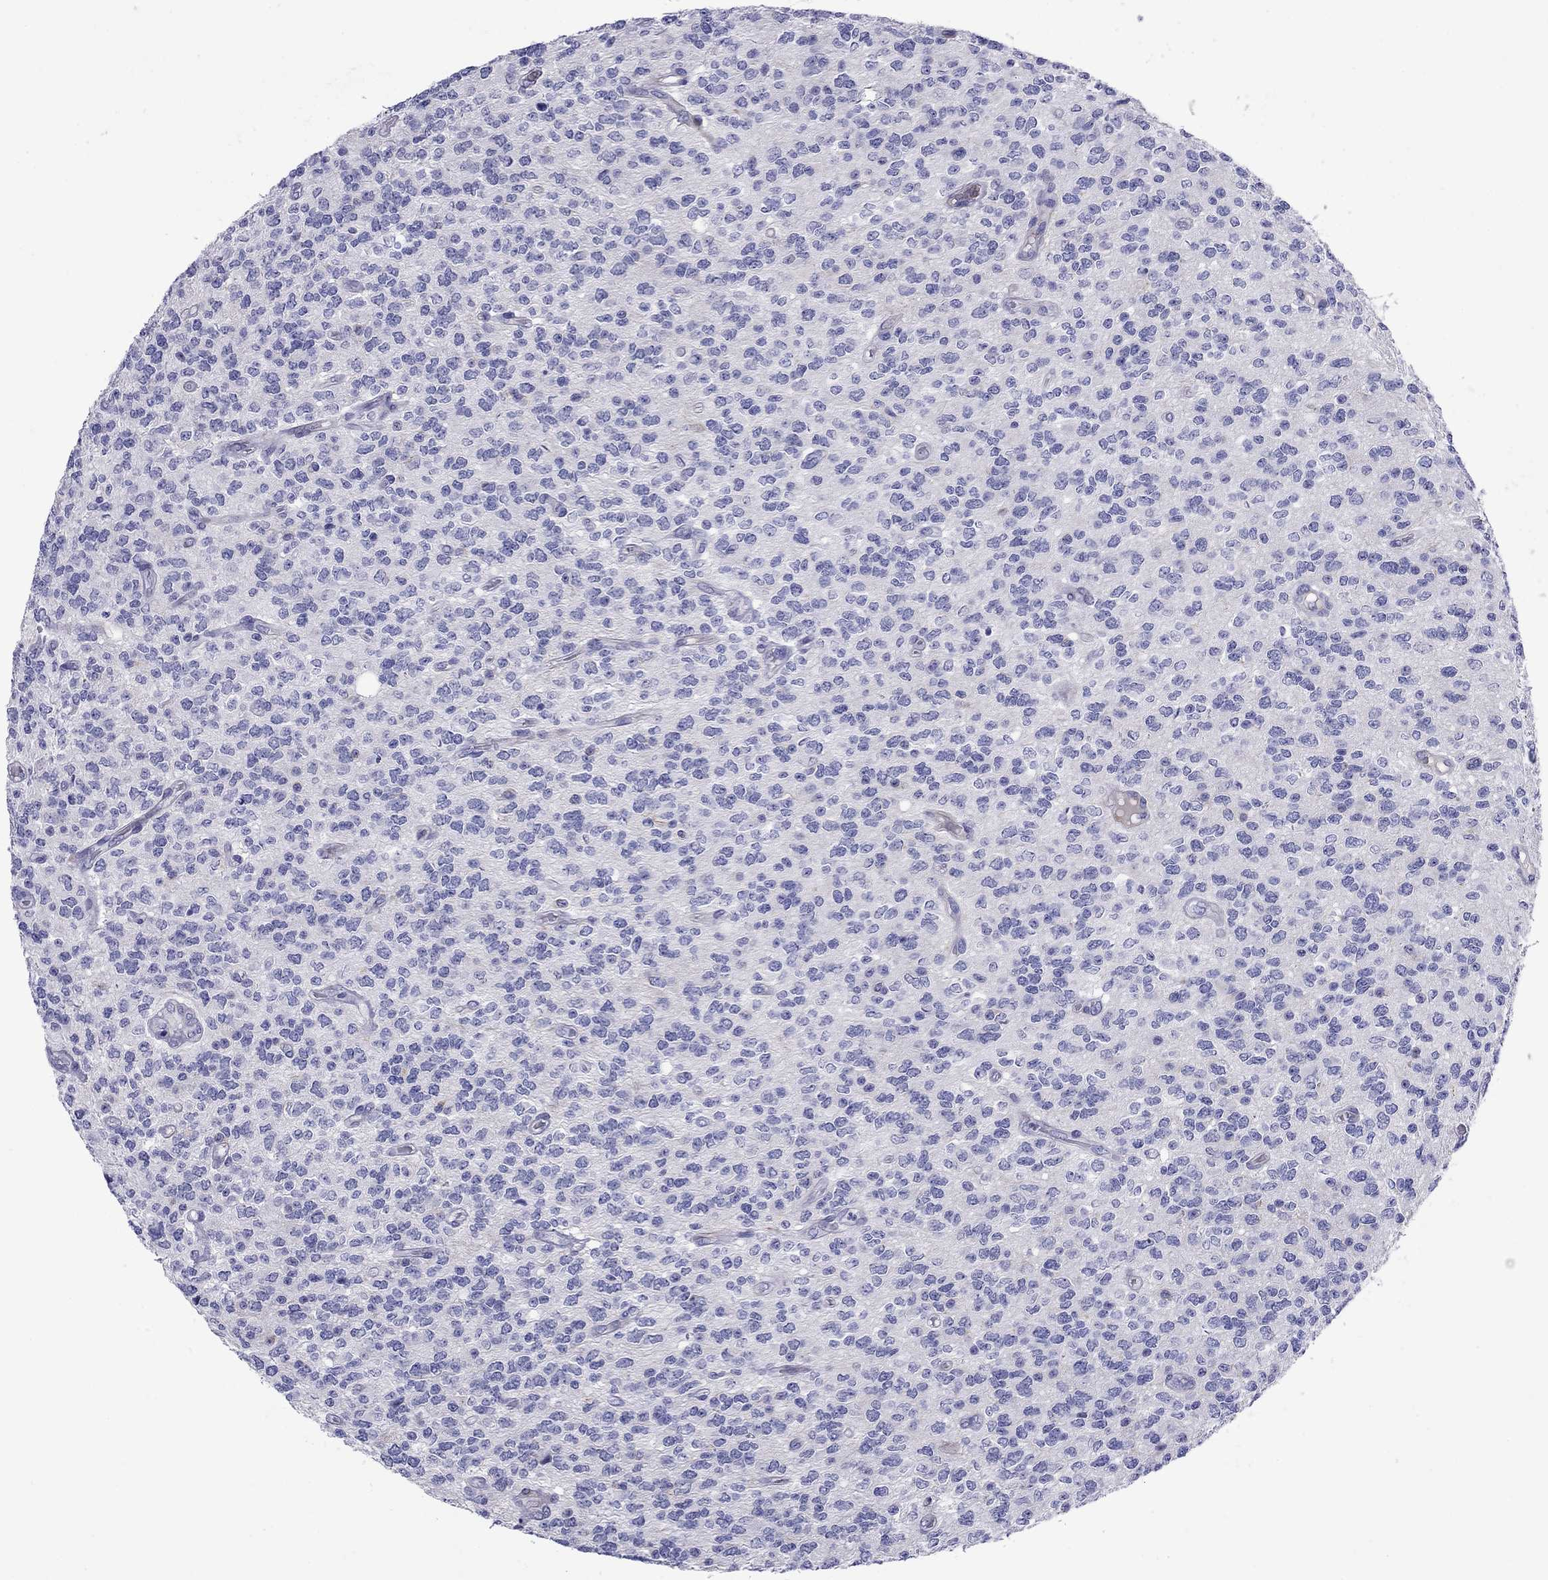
{"staining": {"intensity": "negative", "quantity": "none", "location": "none"}, "tissue": "glioma", "cell_type": "Tumor cells", "image_type": "cancer", "snomed": [{"axis": "morphology", "description": "Glioma, malignant, Low grade"}, {"axis": "topography", "description": "Brain"}], "caption": "There is no significant expression in tumor cells of low-grade glioma (malignant).", "gene": "CMYA5", "patient": {"sex": "female", "age": 45}}